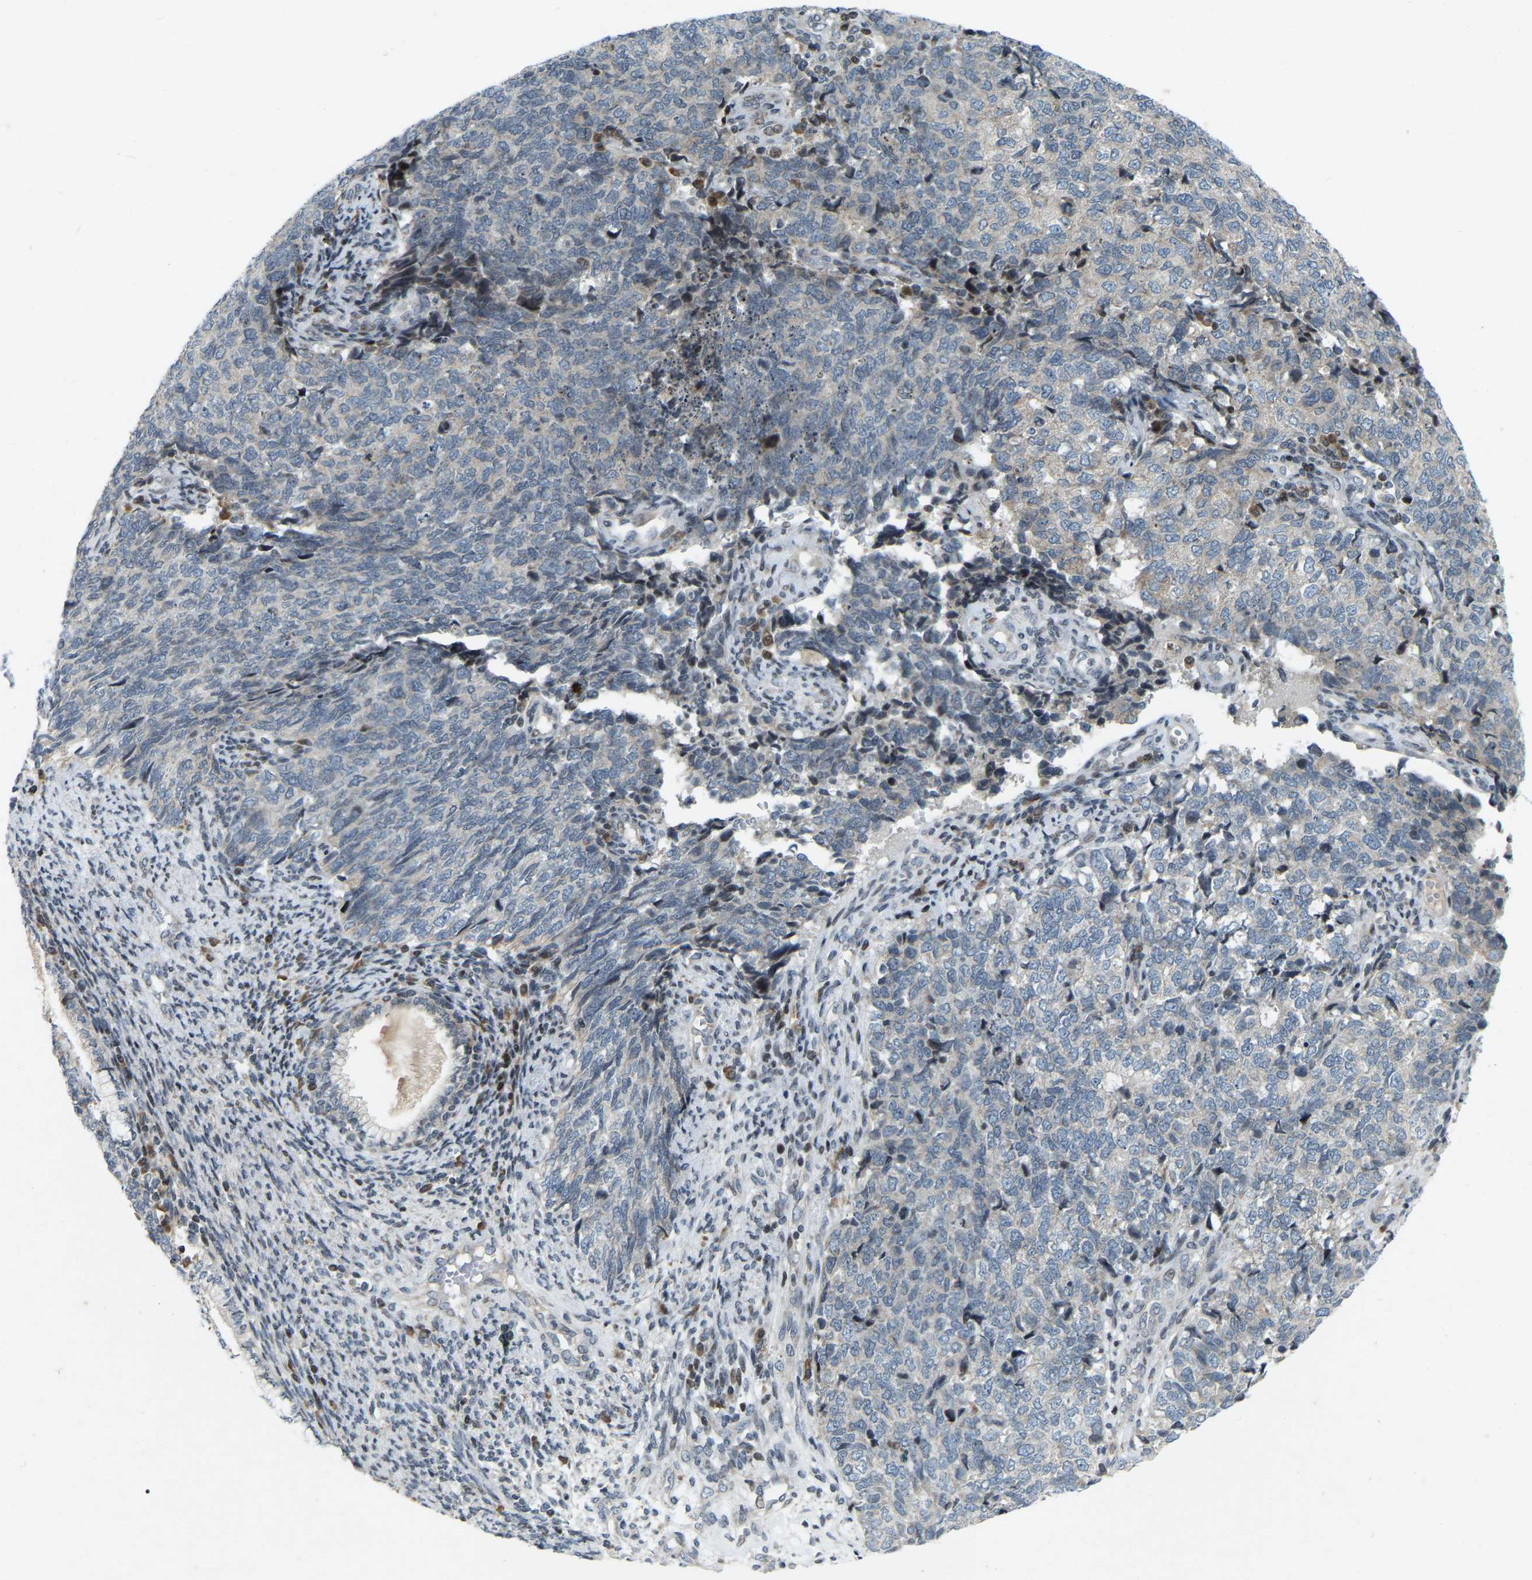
{"staining": {"intensity": "negative", "quantity": "none", "location": "none"}, "tissue": "cervical cancer", "cell_type": "Tumor cells", "image_type": "cancer", "snomed": [{"axis": "morphology", "description": "Squamous cell carcinoma, NOS"}, {"axis": "topography", "description": "Cervix"}], "caption": "This is an immunohistochemistry (IHC) image of human cervical cancer (squamous cell carcinoma). There is no expression in tumor cells.", "gene": "PARL", "patient": {"sex": "female", "age": 63}}